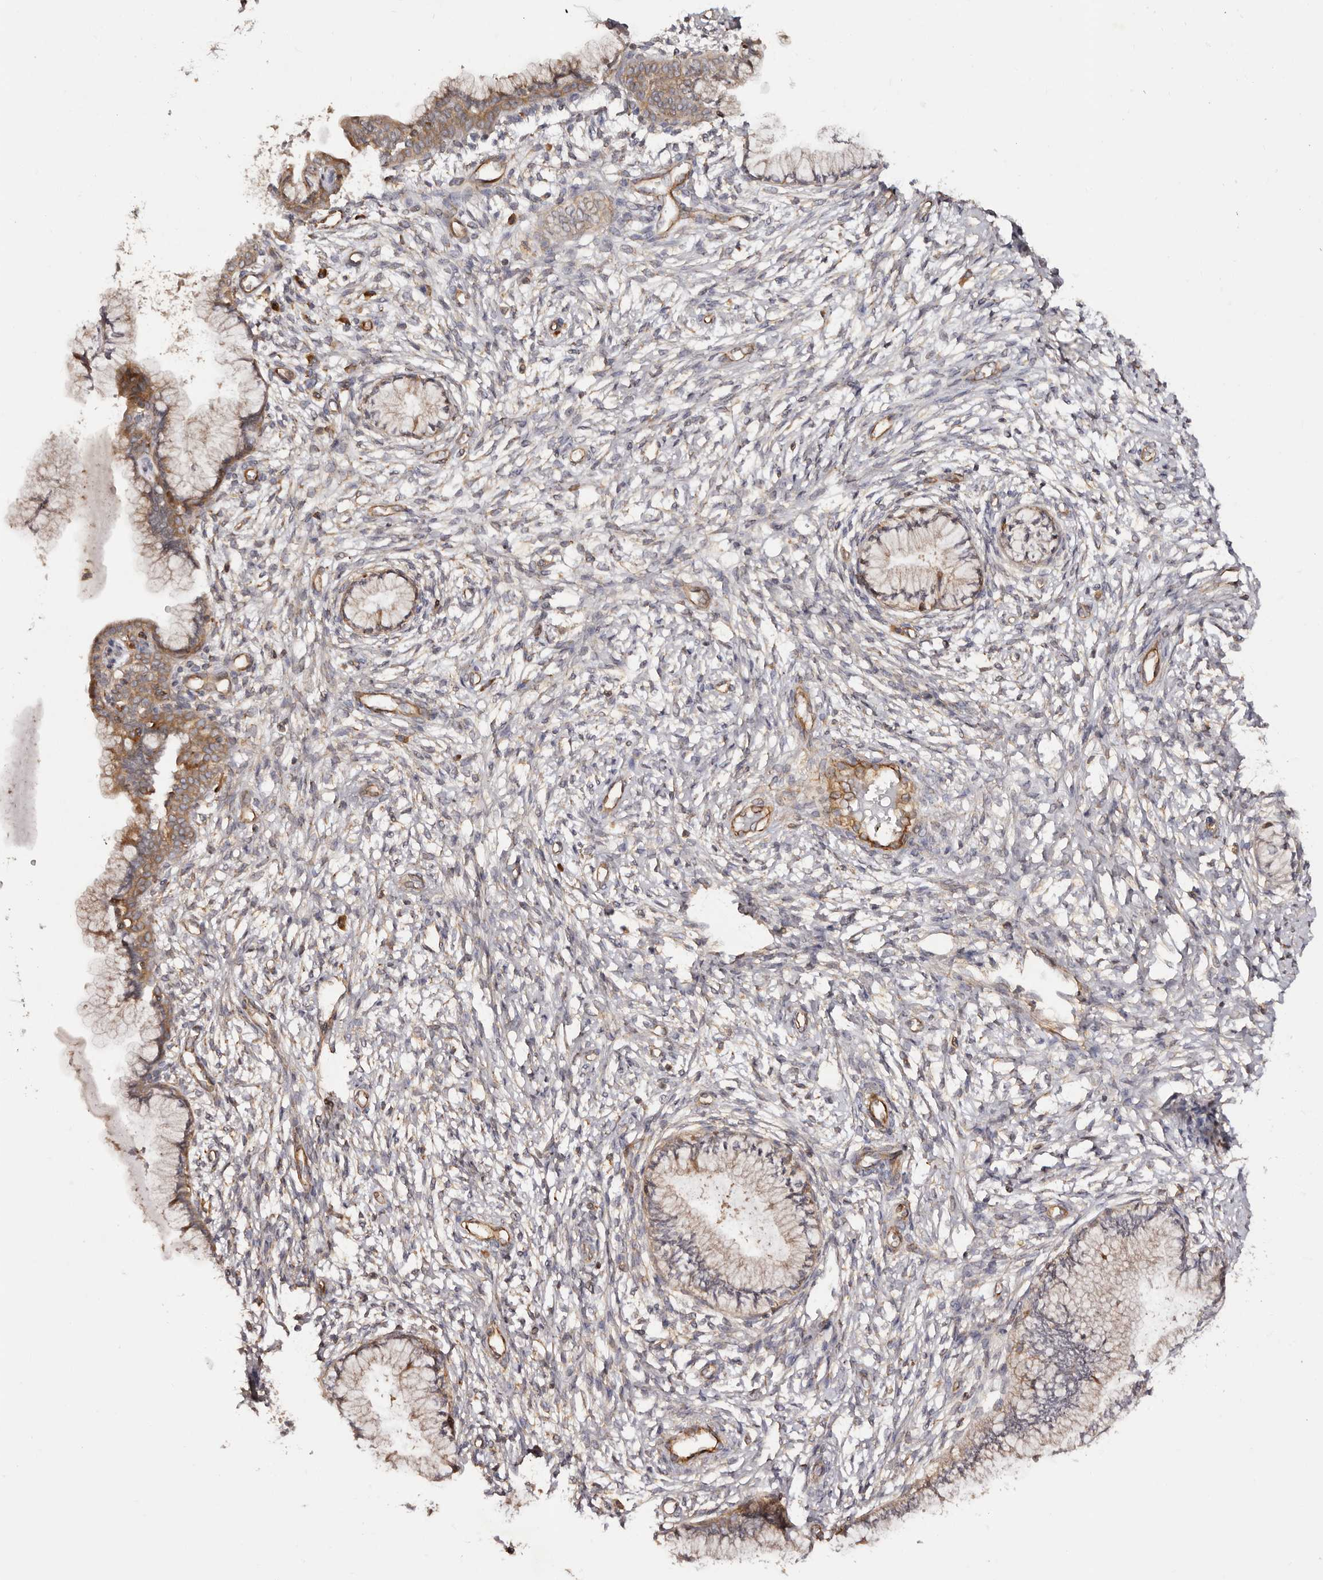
{"staining": {"intensity": "moderate", "quantity": ">75%", "location": "cytoplasmic/membranous"}, "tissue": "cervix", "cell_type": "Glandular cells", "image_type": "normal", "snomed": [{"axis": "morphology", "description": "Normal tissue, NOS"}, {"axis": "topography", "description": "Cervix"}], "caption": "Immunohistochemistry (DAB) staining of unremarkable cervix exhibits moderate cytoplasmic/membranous protein staining in approximately >75% of glandular cells. (DAB IHC, brown staining for protein, blue staining for nuclei).", "gene": "RPS6", "patient": {"sex": "female", "age": 36}}